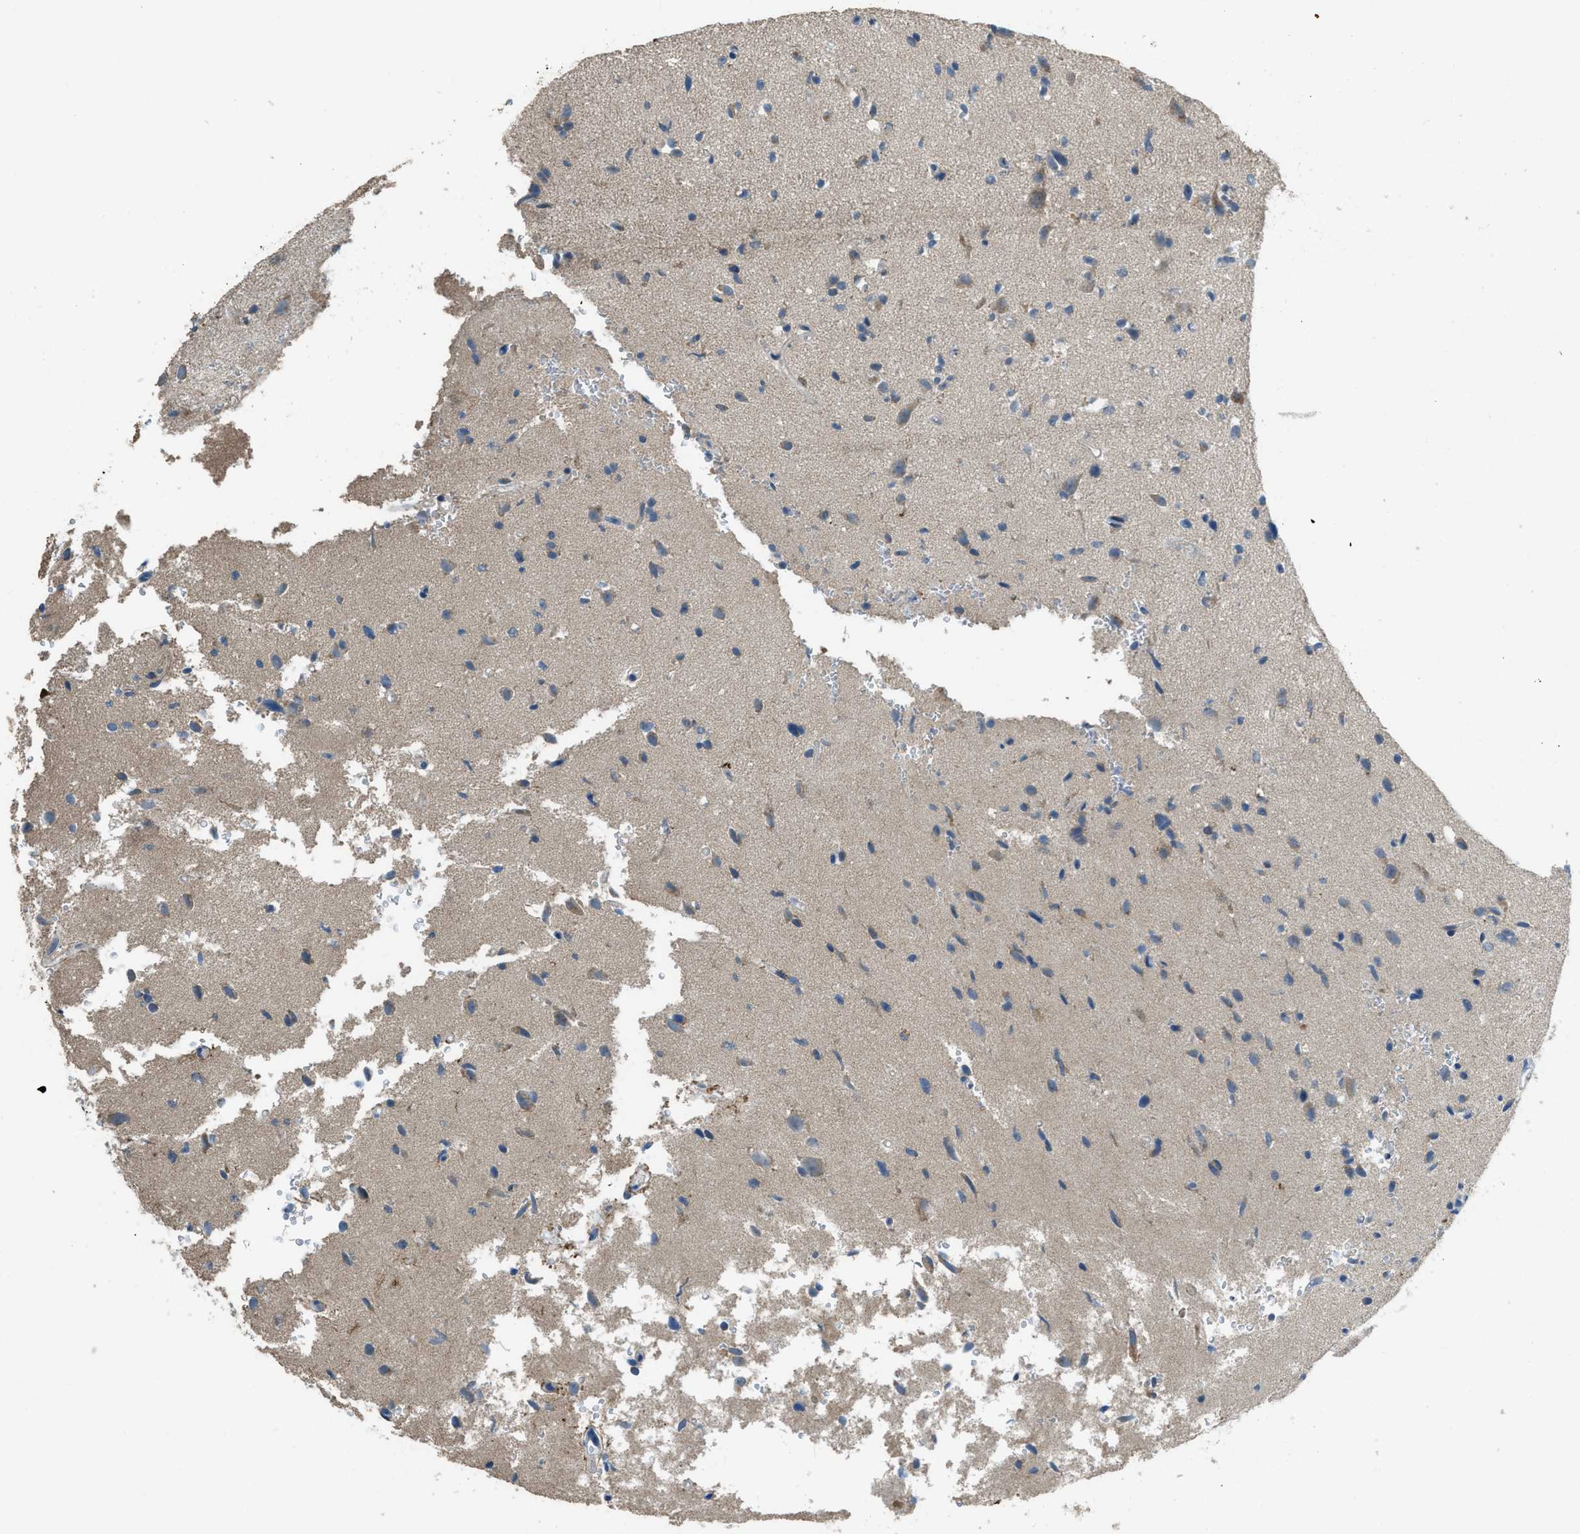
{"staining": {"intensity": "moderate", "quantity": "<25%", "location": "cytoplasmic/membranous"}, "tissue": "glioma", "cell_type": "Tumor cells", "image_type": "cancer", "snomed": [{"axis": "morphology", "description": "Glioma, malignant, High grade"}, {"axis": "topography", "description": "Brain"}], "caption": "Moderate cytoplasmic/membranous expression is present in approximately <25% of tumor cells in high-grade glioma (malignant).", "gene": "TIMD4", "patient": {"sex": "male", "age": 33}}